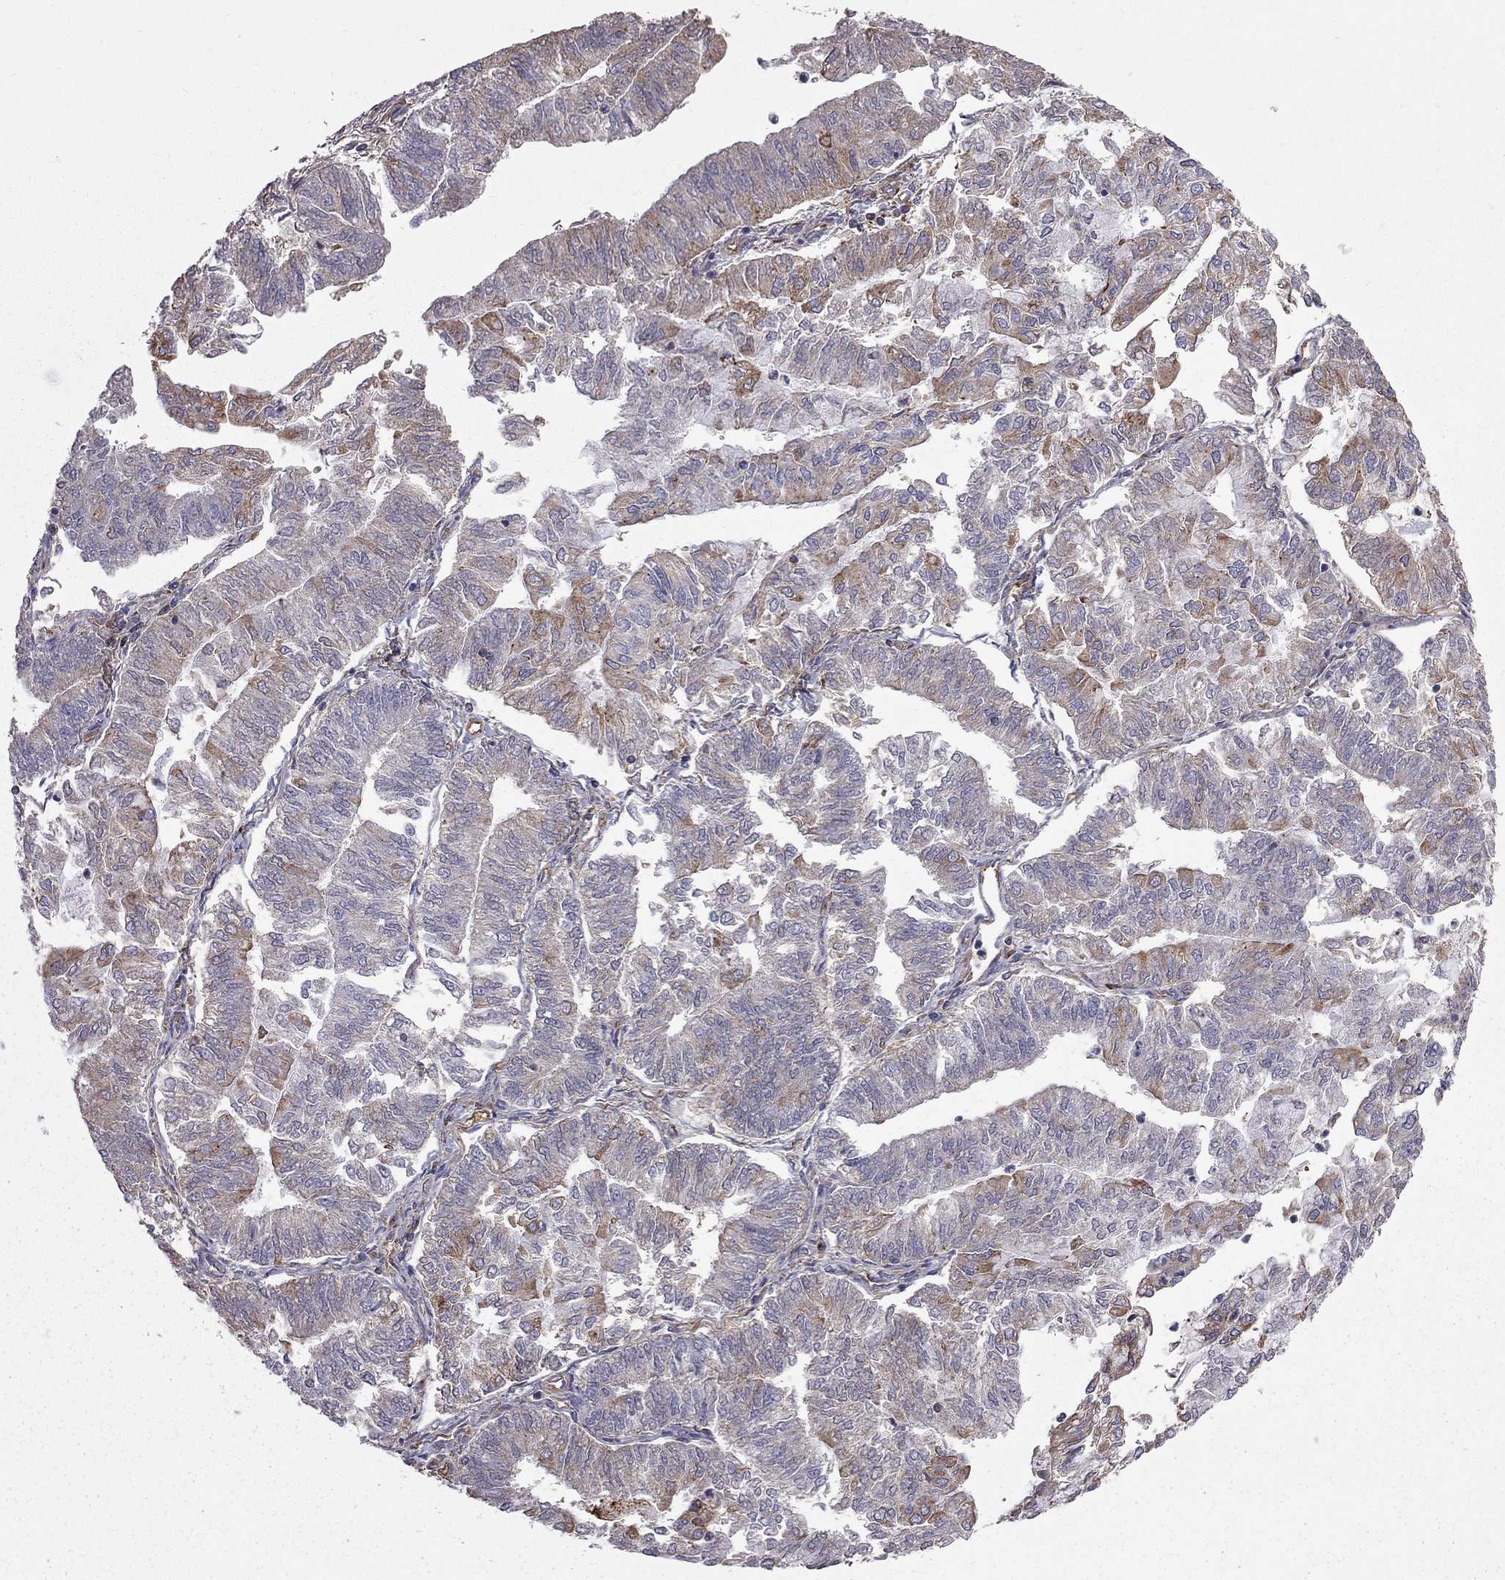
{"staining": {"intensity": "moderate", "quantity": "25%-75%", "location": "cytoplasmic/membranous"}, "tissue": "endometrial cancer", "cell_type": "Tumor cells", "image_type": "cancer", "snomed": [{"axis": "morphology", "description": "Adenocarcinoma, NOS"}, {"axis": "topography", "description": "Endometrium"}], "caption": "Immunohistochemistry image of human endometrial cancer (adenocarcinoma) stained for a protein (brown), which shows medium levels of moderate cytoplasmic/membranous staining in approximately 25%-75% of tumor cells.", "gene": "EIF4E3", "patient": {"sex": "female", "age": 59}}